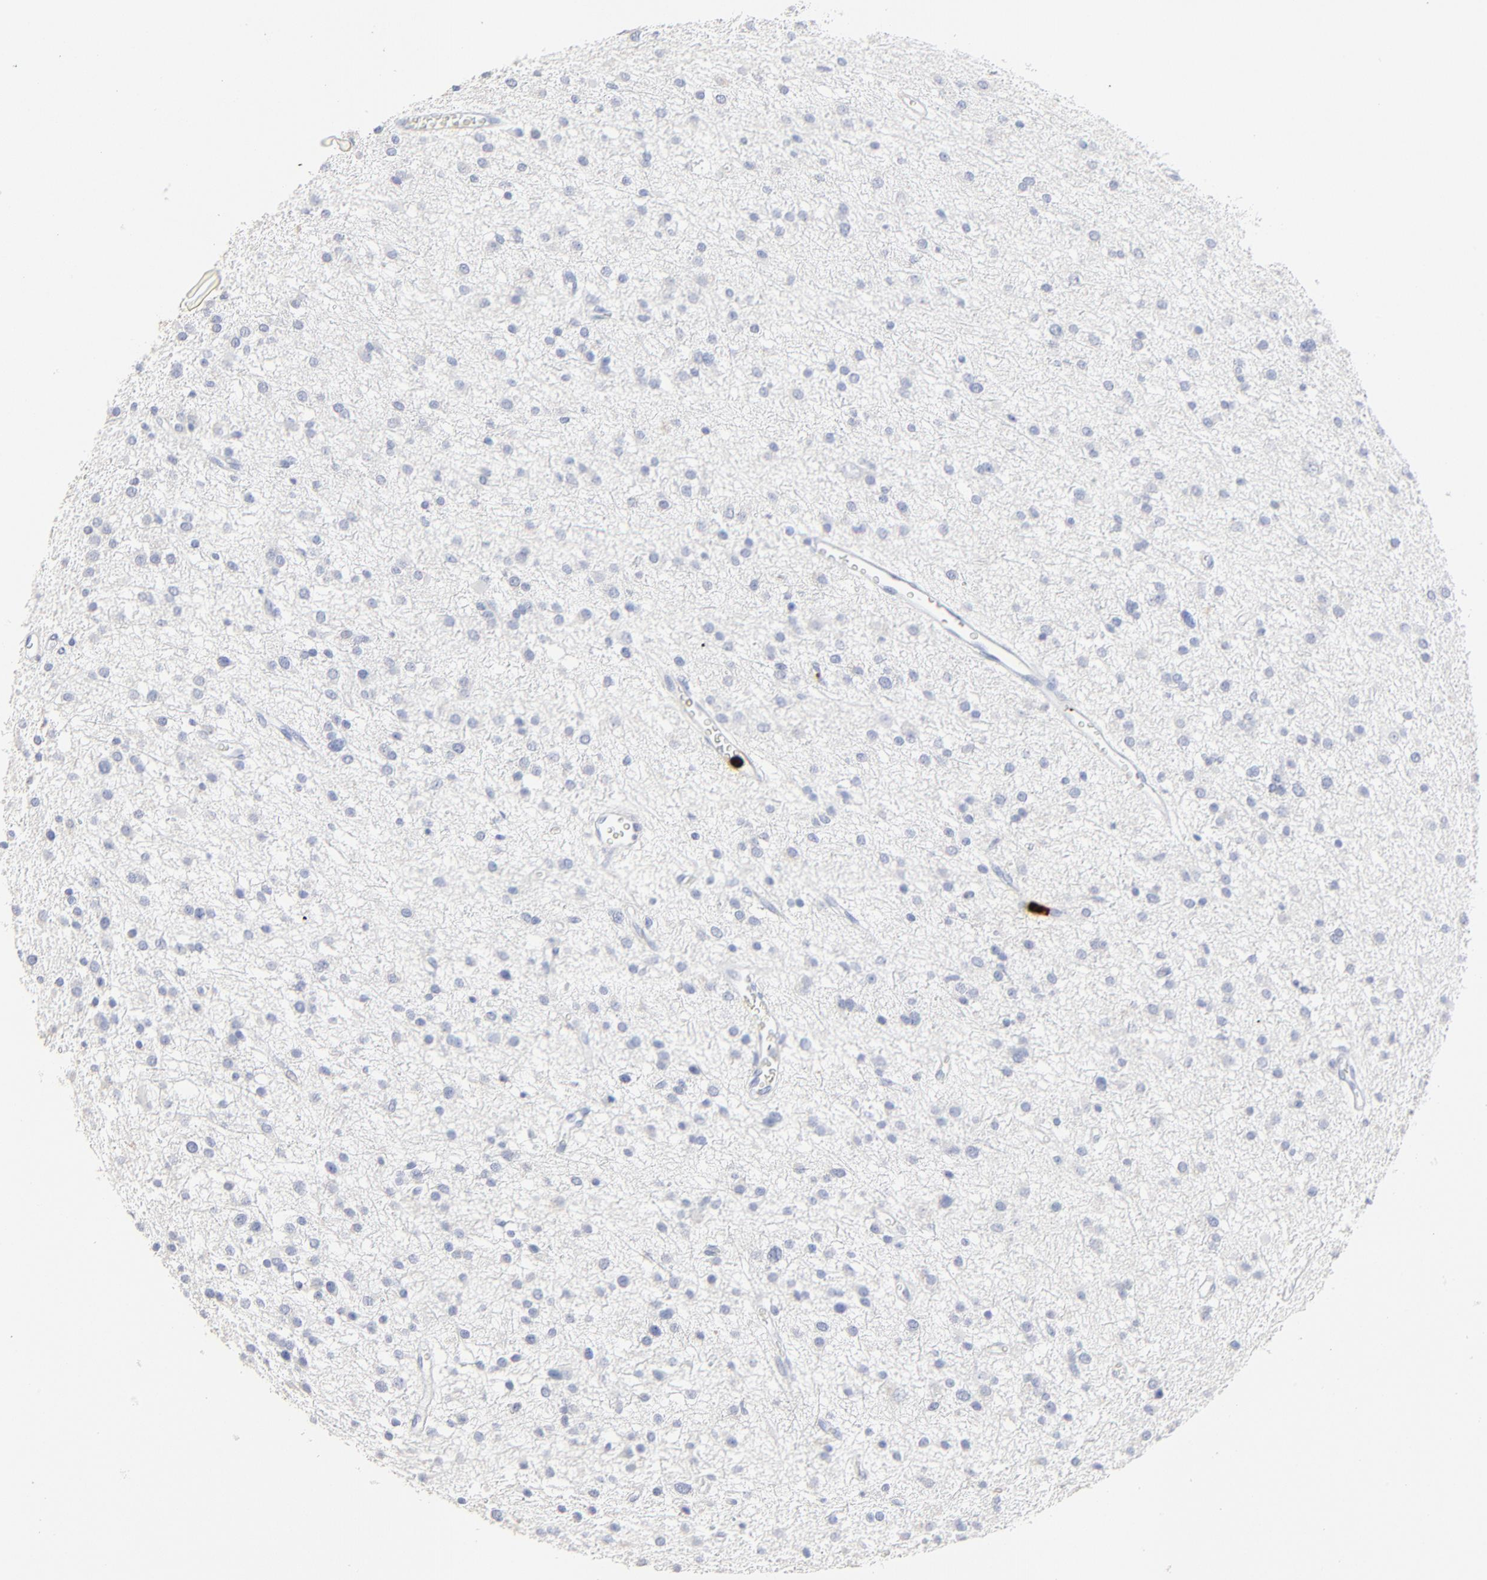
{"staining": {"intensity": "negative", "quantity": "none", "location": "none"}, "tissue": "glioma", "cell_type": "Tumor cells", "image_type": "cancer", "snomed": [{"axis": "morphology", "description": "Glioma, malignant, Low grade"}, {"axis": "topography", "description": "Brain"}], "caption": "Immunohistochemistry (IHC) histopathology image of malignant low-grade glioma stained for a protein (brown), which reveals no positivity in tumor cells.", "gene": "LCN2", "patient": {"sex": "female", "age": 36}}